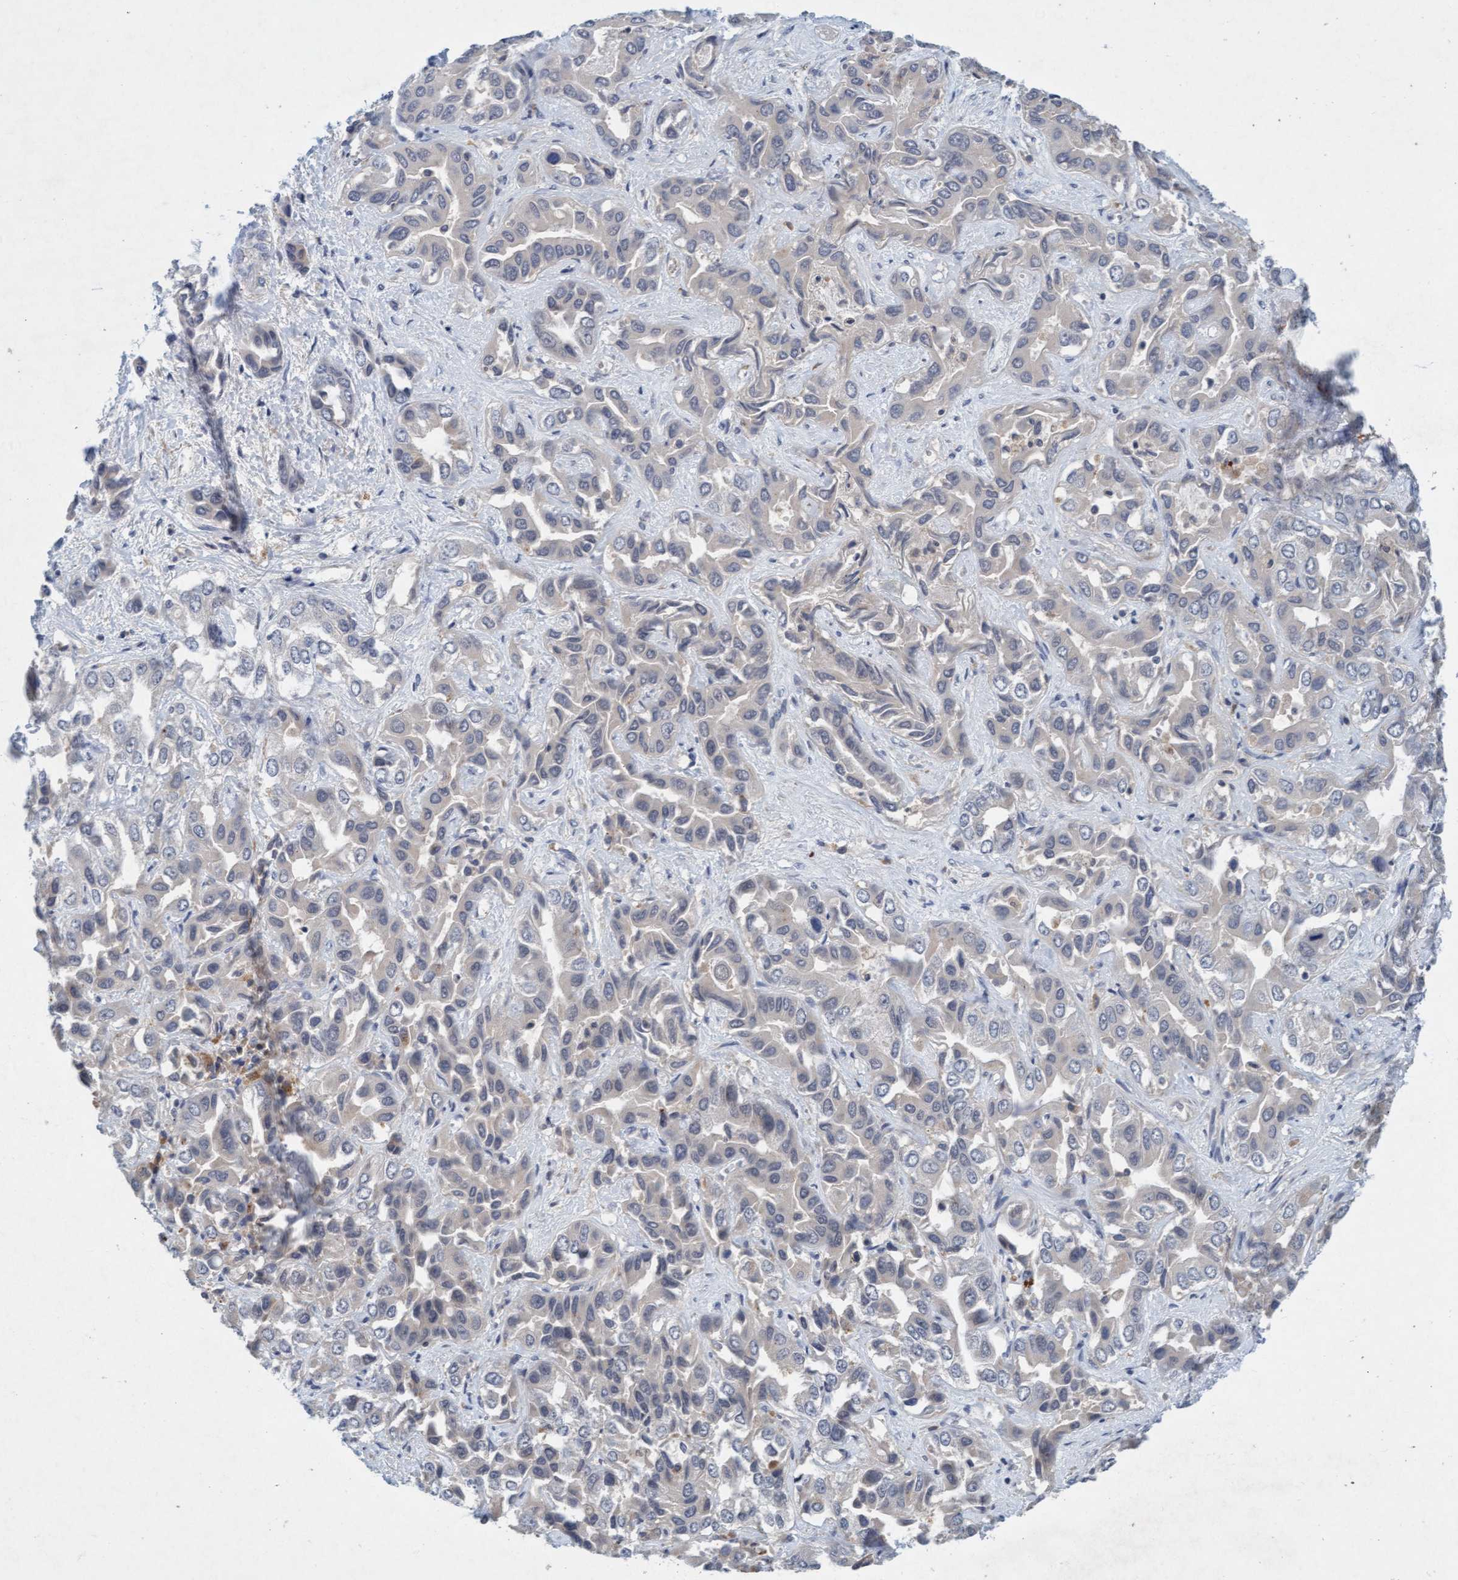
{"staining": {"intensity": "negative", "quantity": "none", "location": "none"}, "tissue": "liver cancer", "cell_type": "Tumor cells", "image_type": "cancer", "snomed": [{"axis": "morphology", "description": "Cholangiocarcinoma"}, {"axis": "topography", "description": "Liver"}], "caption": "An immunohistochemistry (IHC) image of liver cholangiocarcinoma is shown. There is no staining in tumor cells of liver cholangiocarcinoma. (DAB immunohistochemistry, high magnification).", "gene": "TMEM70", "patient": {"sex": "female", "age": 52}}